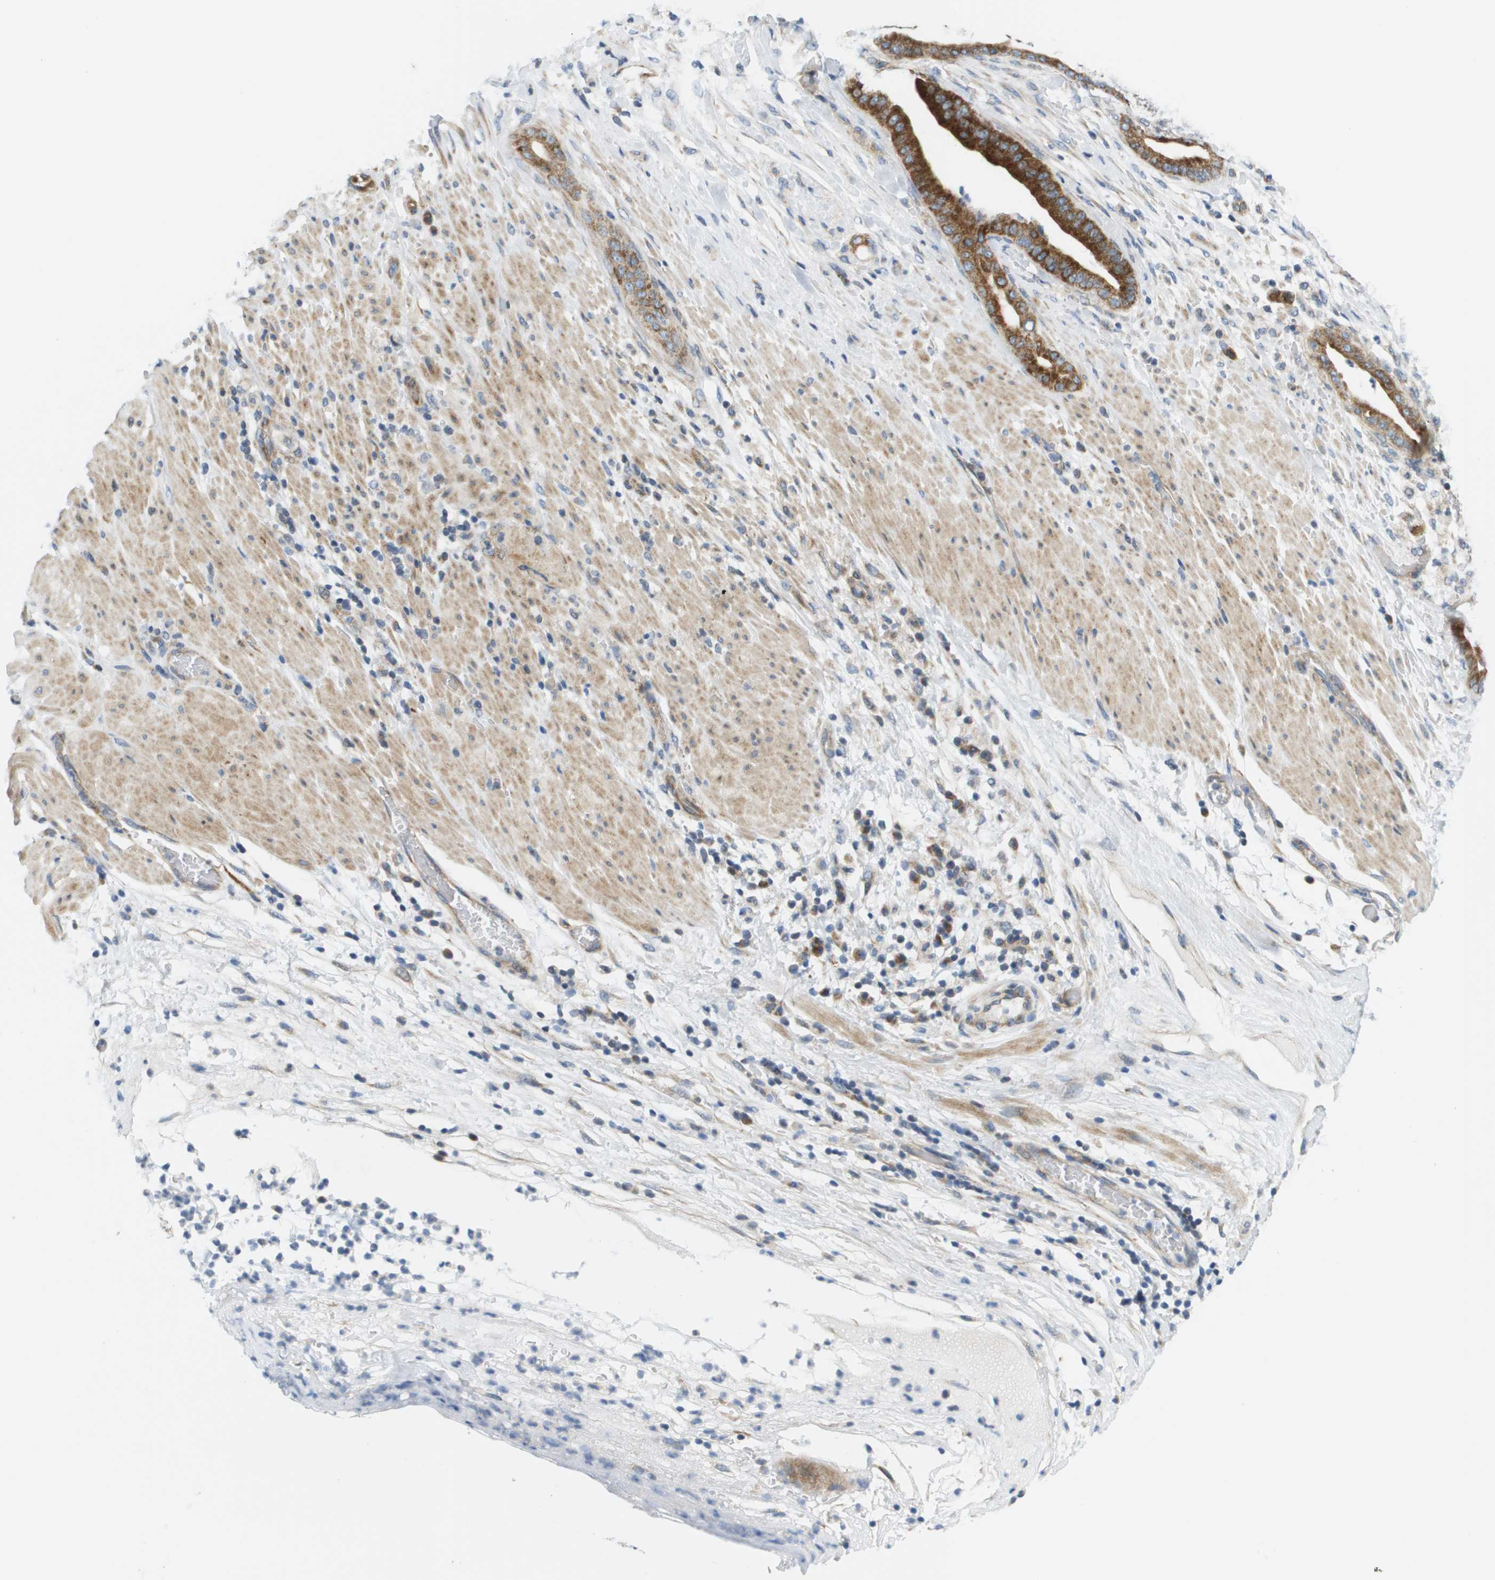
{"staining": {"intensity": "strong", "quantity": ">75%", "location": "cytoplasmic/membranous"}, "tissue": "pancreatic cancer", "cell_type": "Tumor cells", "image_type": "cancer", "snomed": [{"axis": "morphology", "description": "Adenocarcinoma, NOS"}, {"axis": "topography", "description": "Pancreas"}], "caption": "Pancreatic cancer tissue shows strong cytoplasmic/membranous staining in about >75% of tumor cells, visualized by immunohistochemistry.", "gene": "KRT23", "patient": {"sex": "male", "age": 63}}